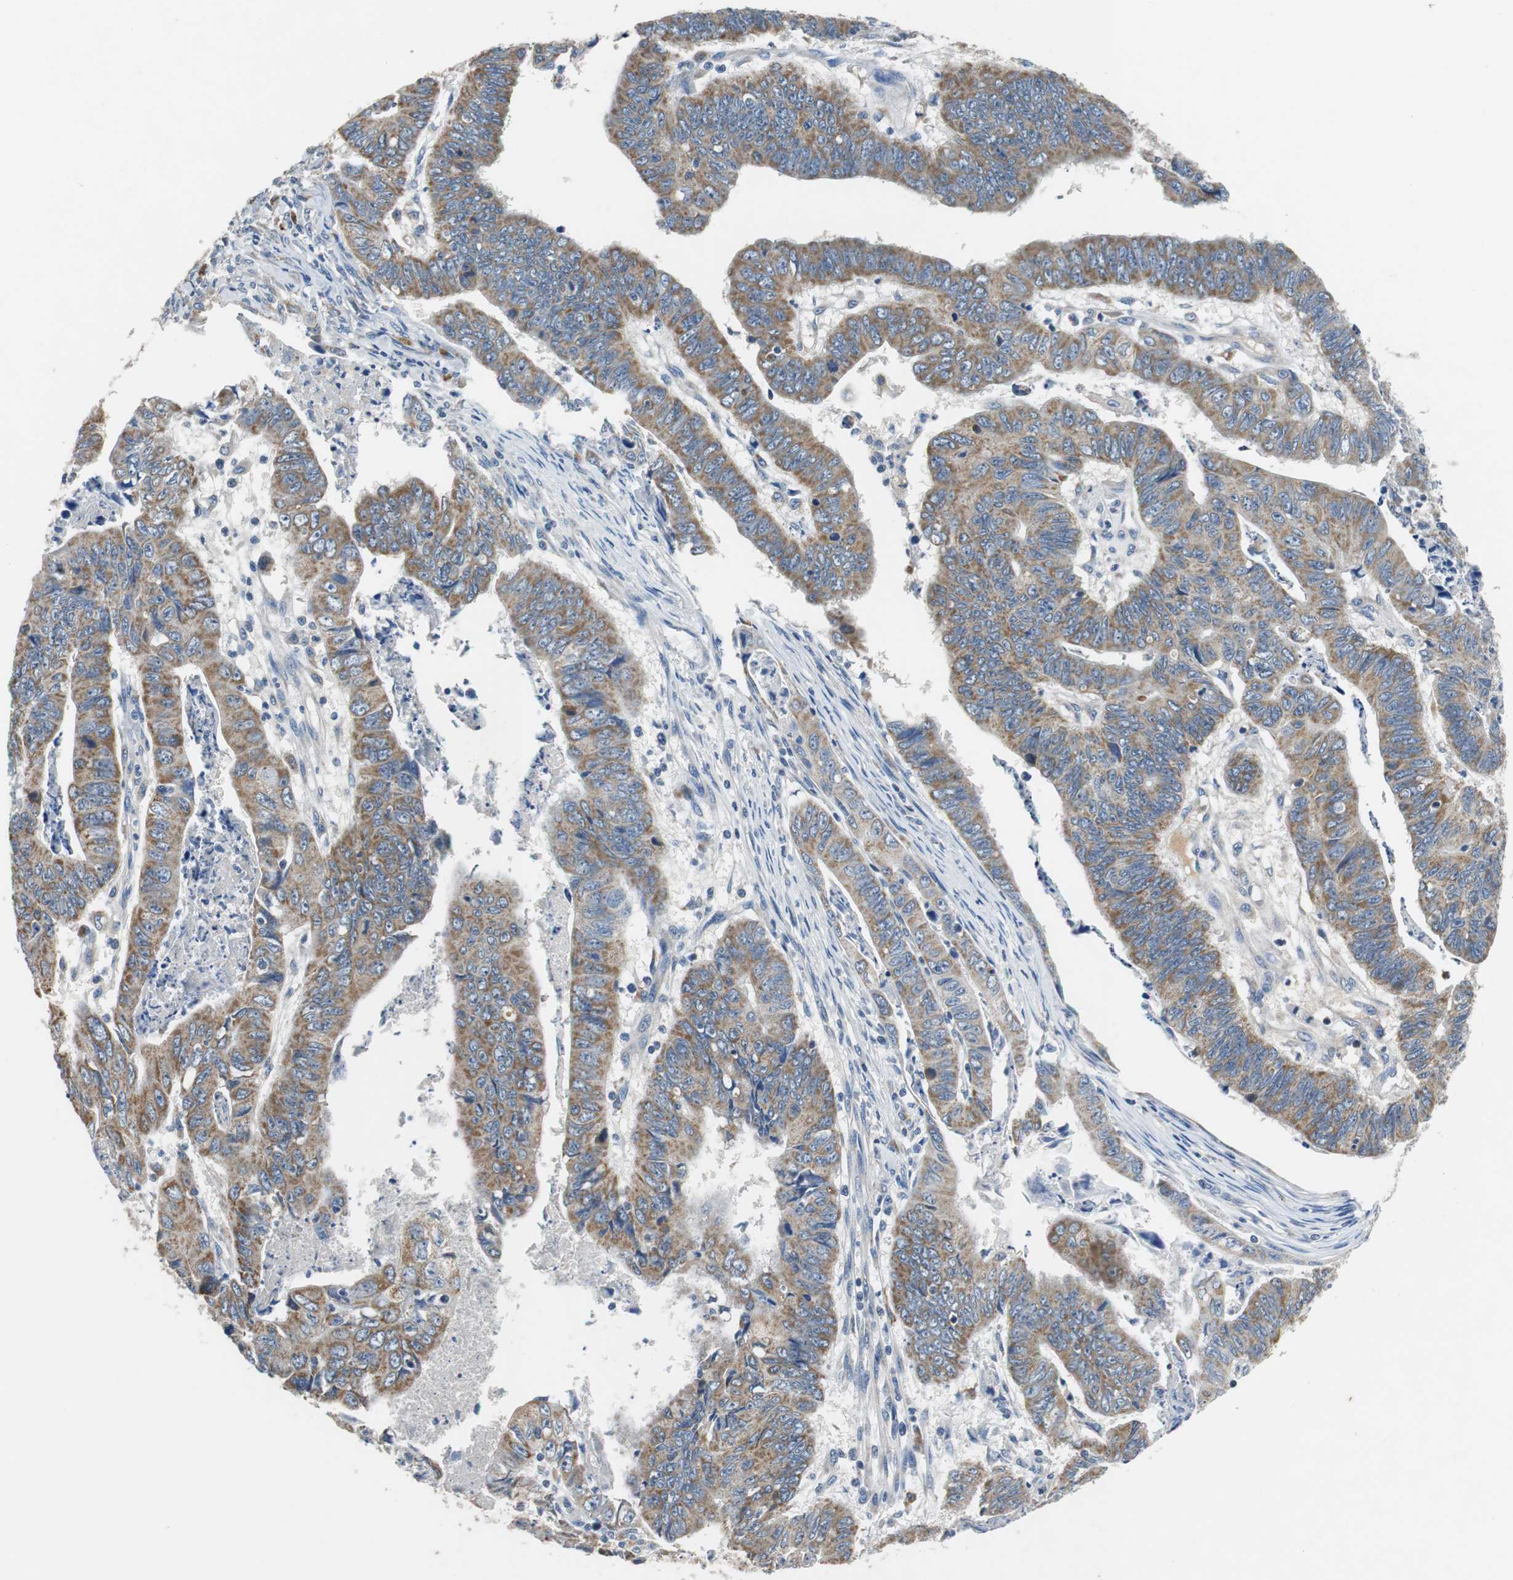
{"staining": {"intensity": "moderate", "quantity": "25%-75%", "location": "cytoplasmic/membranous"}, "tissue": "stomach cancer", "cell_type": "Tumor cells", "image_type": "cancer", "snomed": [{"axis": "morphology", "description": "Adenocarcinoma, NOS"}, {"axis": "topography", "description": "Stomach, lower"}], "caption": "Stomach adenocarcinoma stained with a protein marker demonstrates moderate staining in tumor cells.", "gene": "NLGN1", "patient": {"sex": "male", "age": 77}}